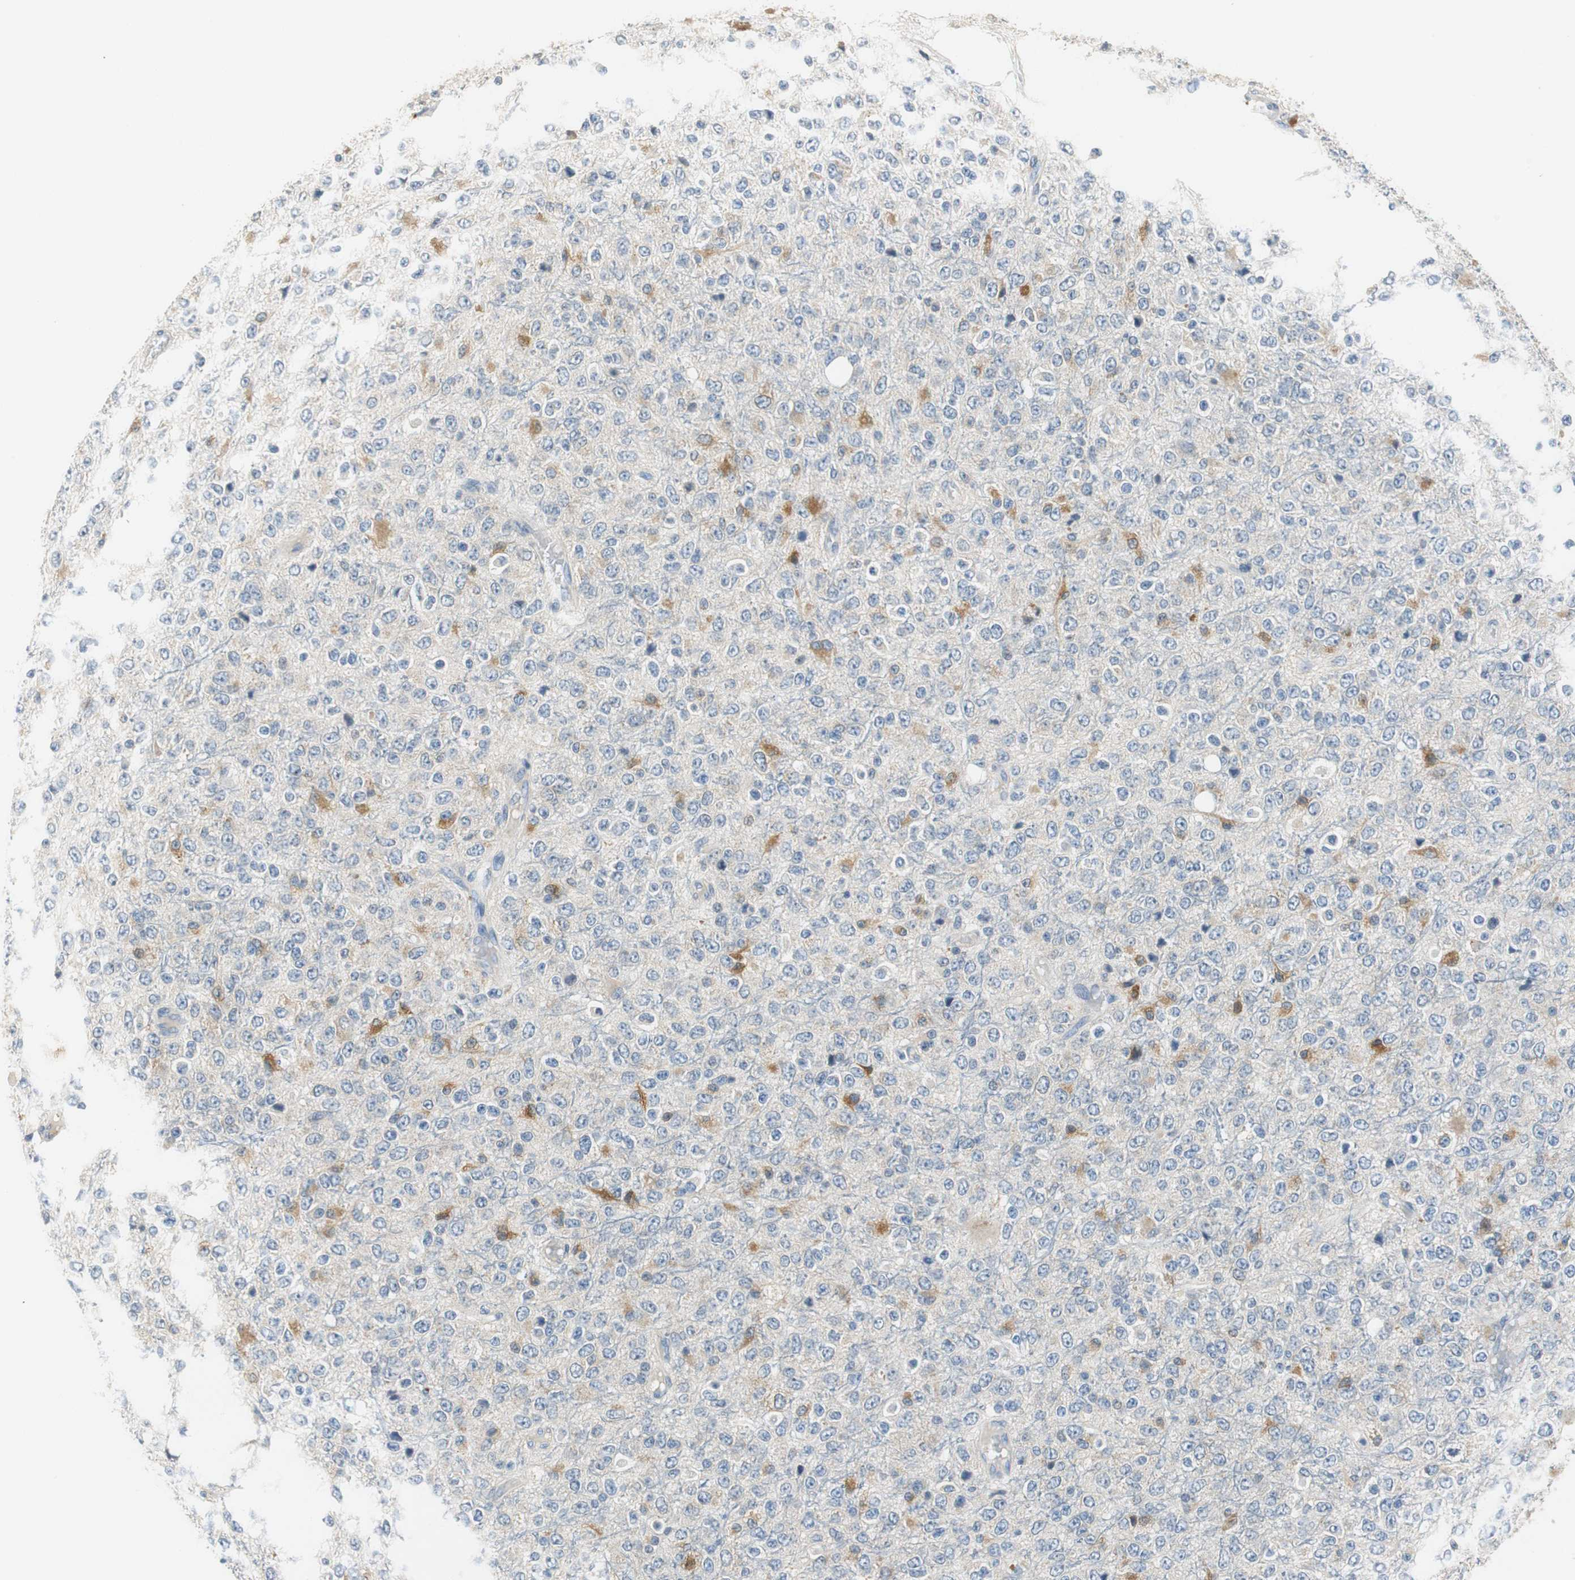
{"staining": {"intensity": "moderate", "quantity": "<25%", "location": "cytoplasmic/membranous"}, "tissue": "glioma", "cell_type": "Tumor cells", "image_type": "cancer", "snomed": [{"axis": "morphology", "description": "Glioma, malignant, High grade"}, {"axis": "topography", "description": "pancreas cauda"}], "caption": "Tumor cells reveal low levels of moderate cytoplasmic/membranous expression in about <25% of cells in glioma. Using DAB (brown) and hematoxylin (blue) stains, captured at high magnification using brightfield microscopy.", "gene": "FADS2", "patient": {"sex": "male", "age": 60}}